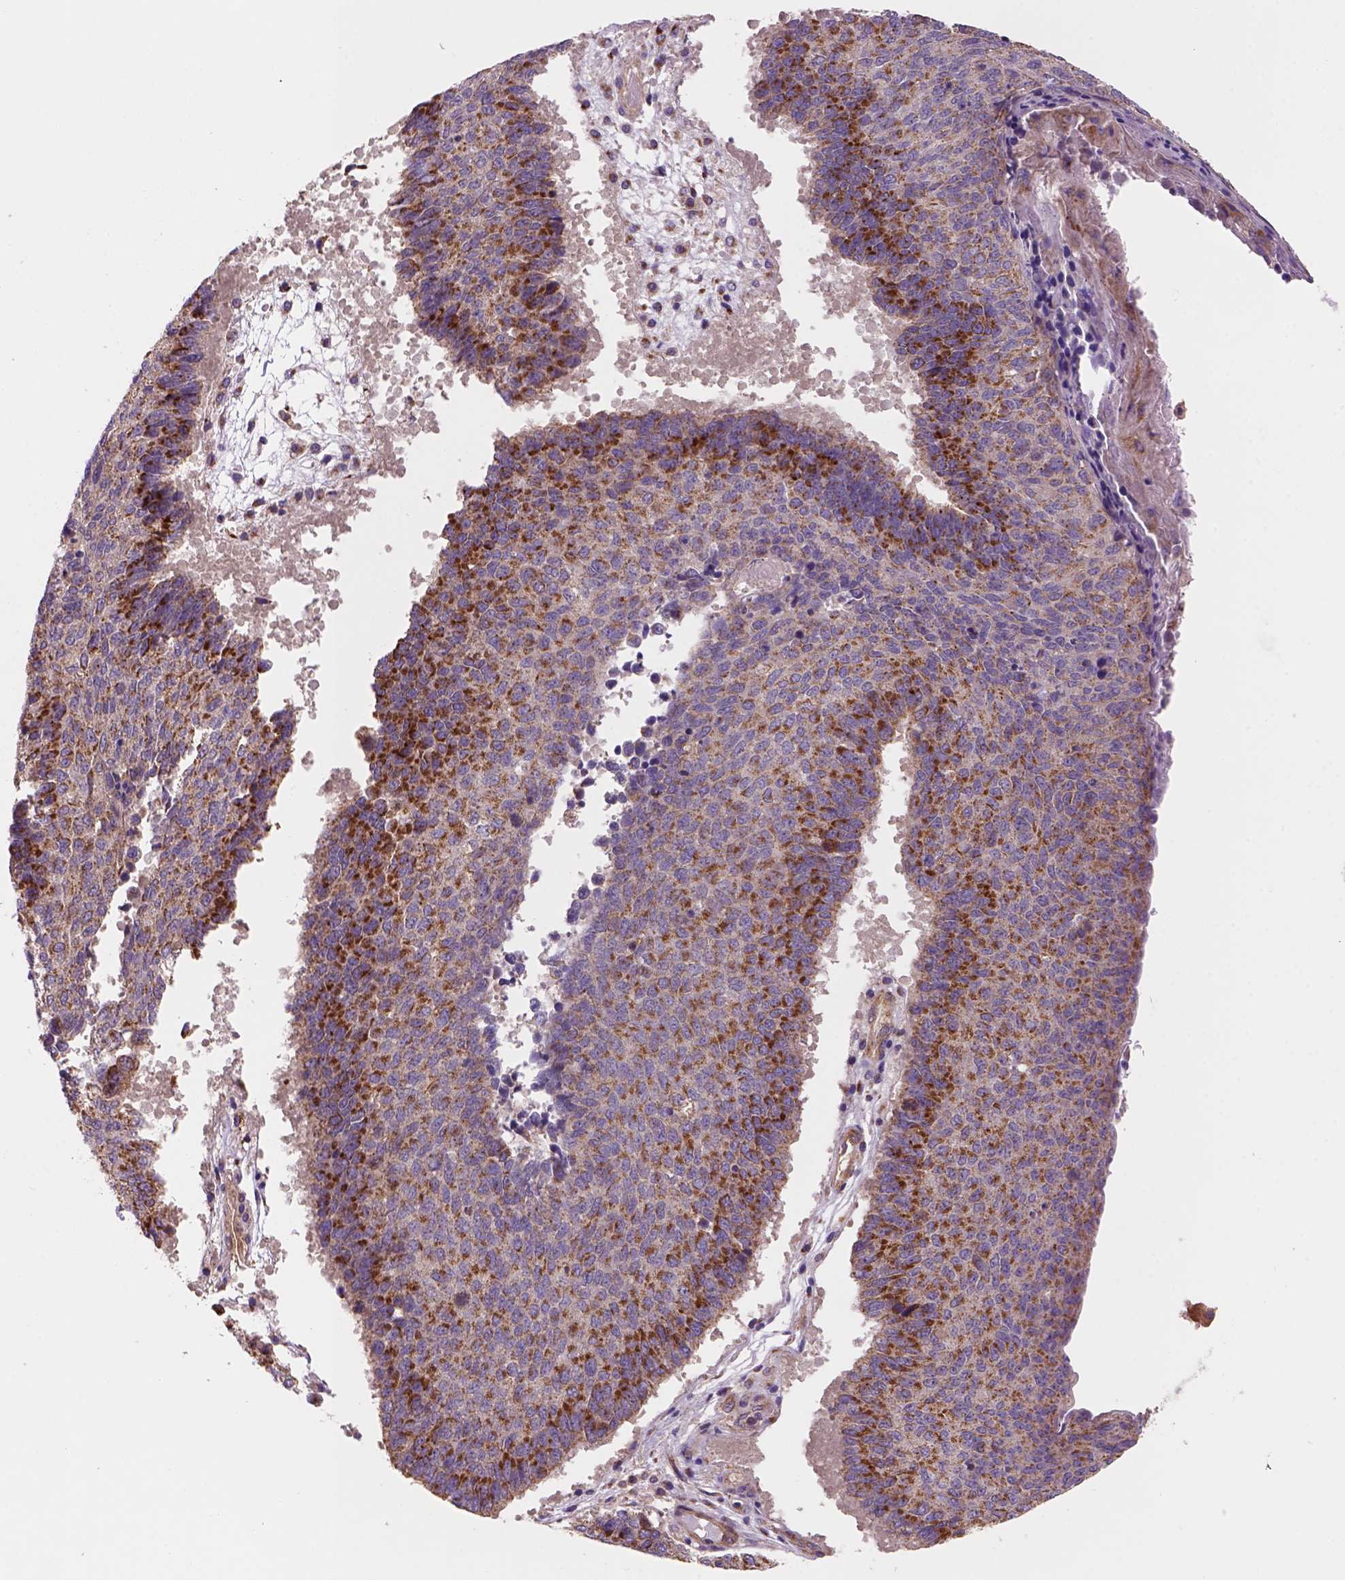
{"staining": {"intensity": "strong", "quantity": "<25%", "location": "cytoplasmic/membranous"}, "tissue": "lung cancer", "cell_type": "Tumor cells", "image_type": "cancer", "snomed": [{"axis": "morphology", "description": "Squamous cell carcinoma, NOS"}, {"axis": "topography", "description": "Lung"}], "caption": "The immunohistochemical stain highlights strong cytoplasmic/membranous staining in tumor cells of lung squamous cell carcinoma tissue.", "gene": "WARS2", "patient": {"sex": "male", "age": 73}}